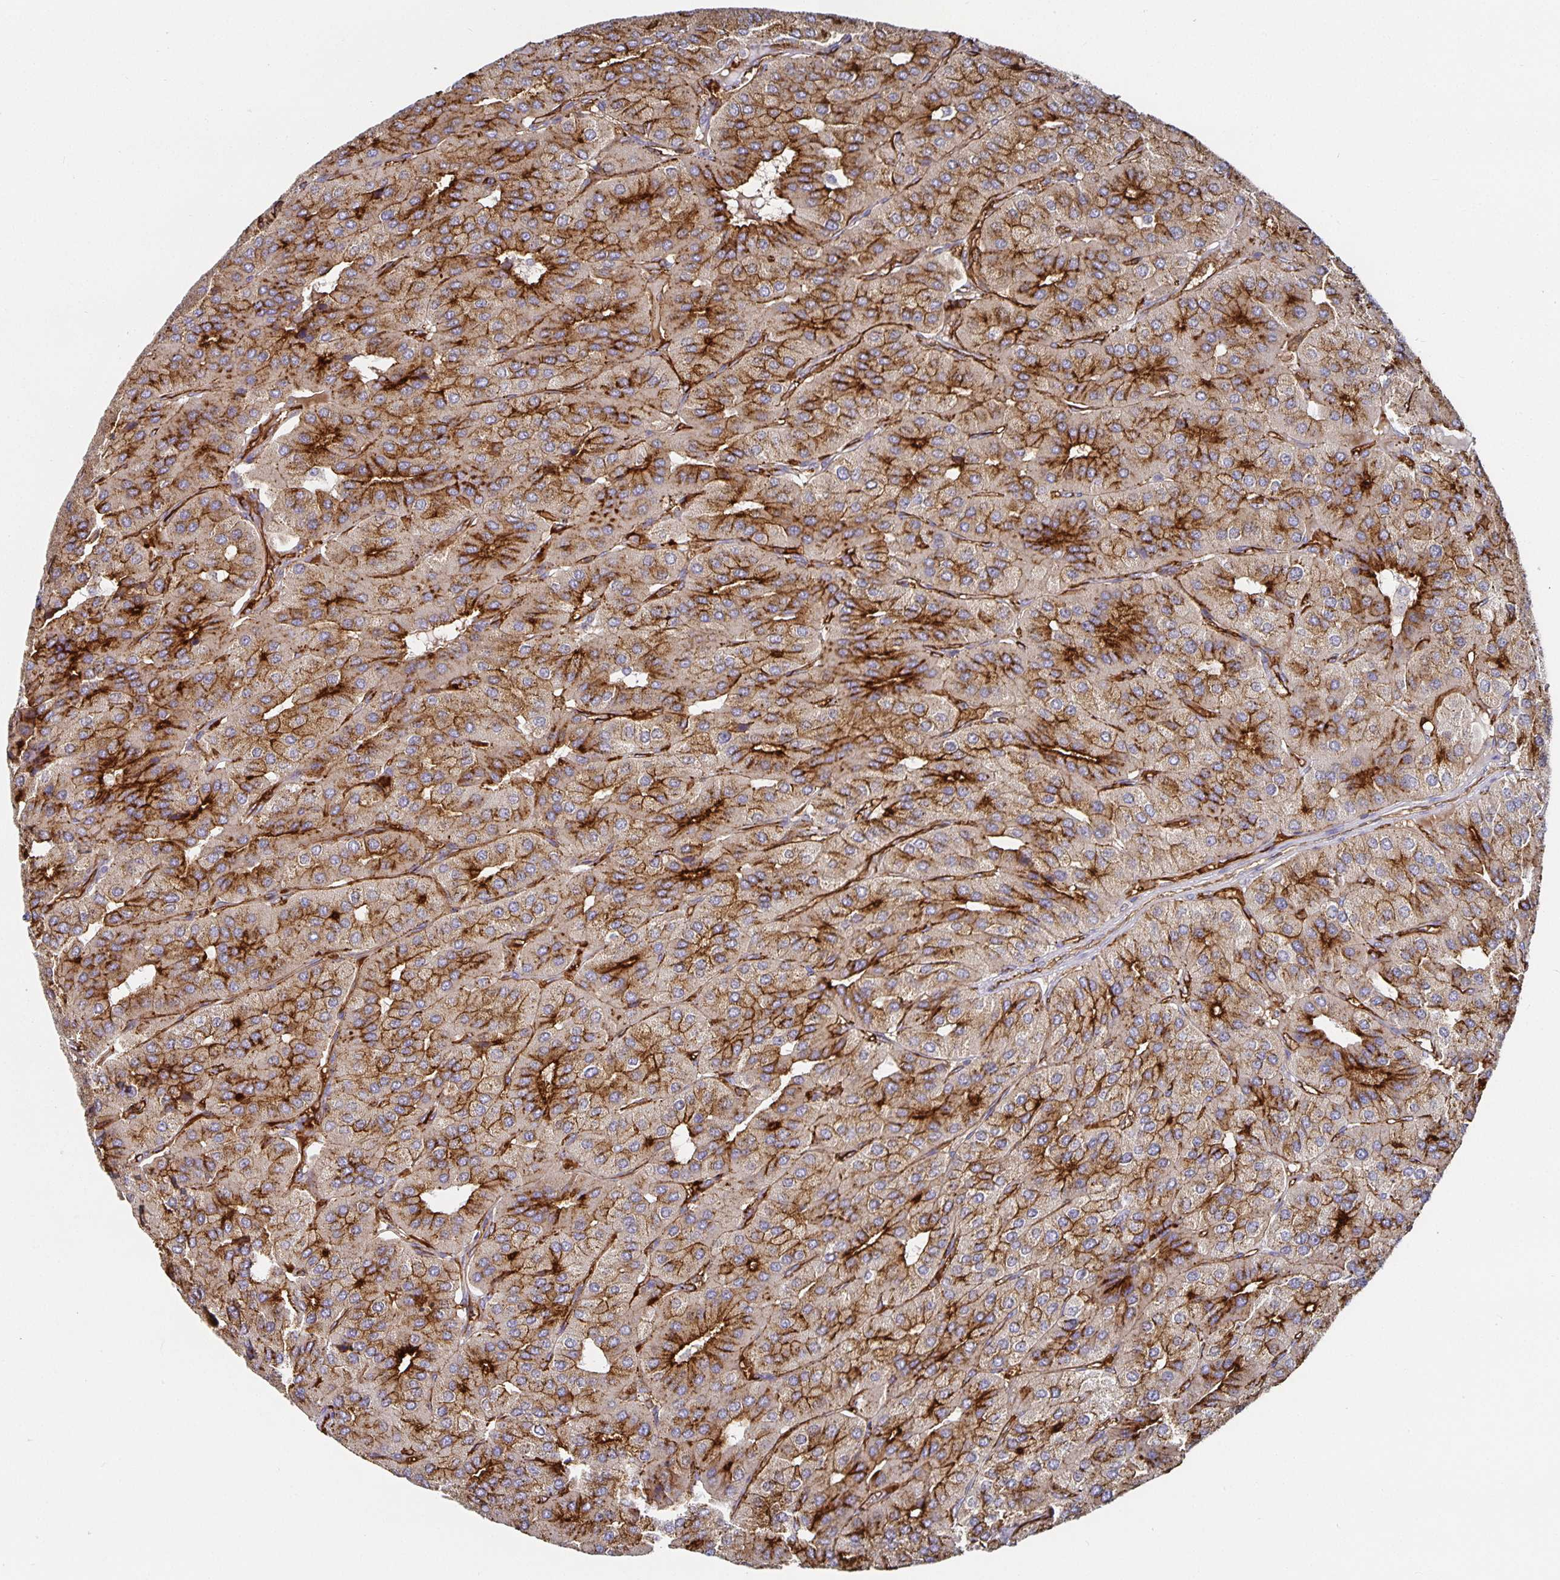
{"staining": {"intensity": "moderate", "quantity": "25%-75%", "location": "cytoplasmic/membranous"}, "tissue": "parathyroid gland", "cell_type": "Glandular cells", "image_type": "normal", "snomed": [{"axis": "morphology", "description": "Normal tissue, NOS"}, {"axis": "morphology", "description": "Adenoma, NOS"}, {"axis": "topography", "description": "Parathyroid gland"}], "caption": "IHC of normal human parathyroid gland exhibits medium levels of moderate cytoplasmic/membranous staining in about 25%-75% of glandular cells. The protein of interest is shown in brown color, while the nuclei are stained blue.", "gene": "PODXL", "patient": {"sex": "female", "age": 86}}